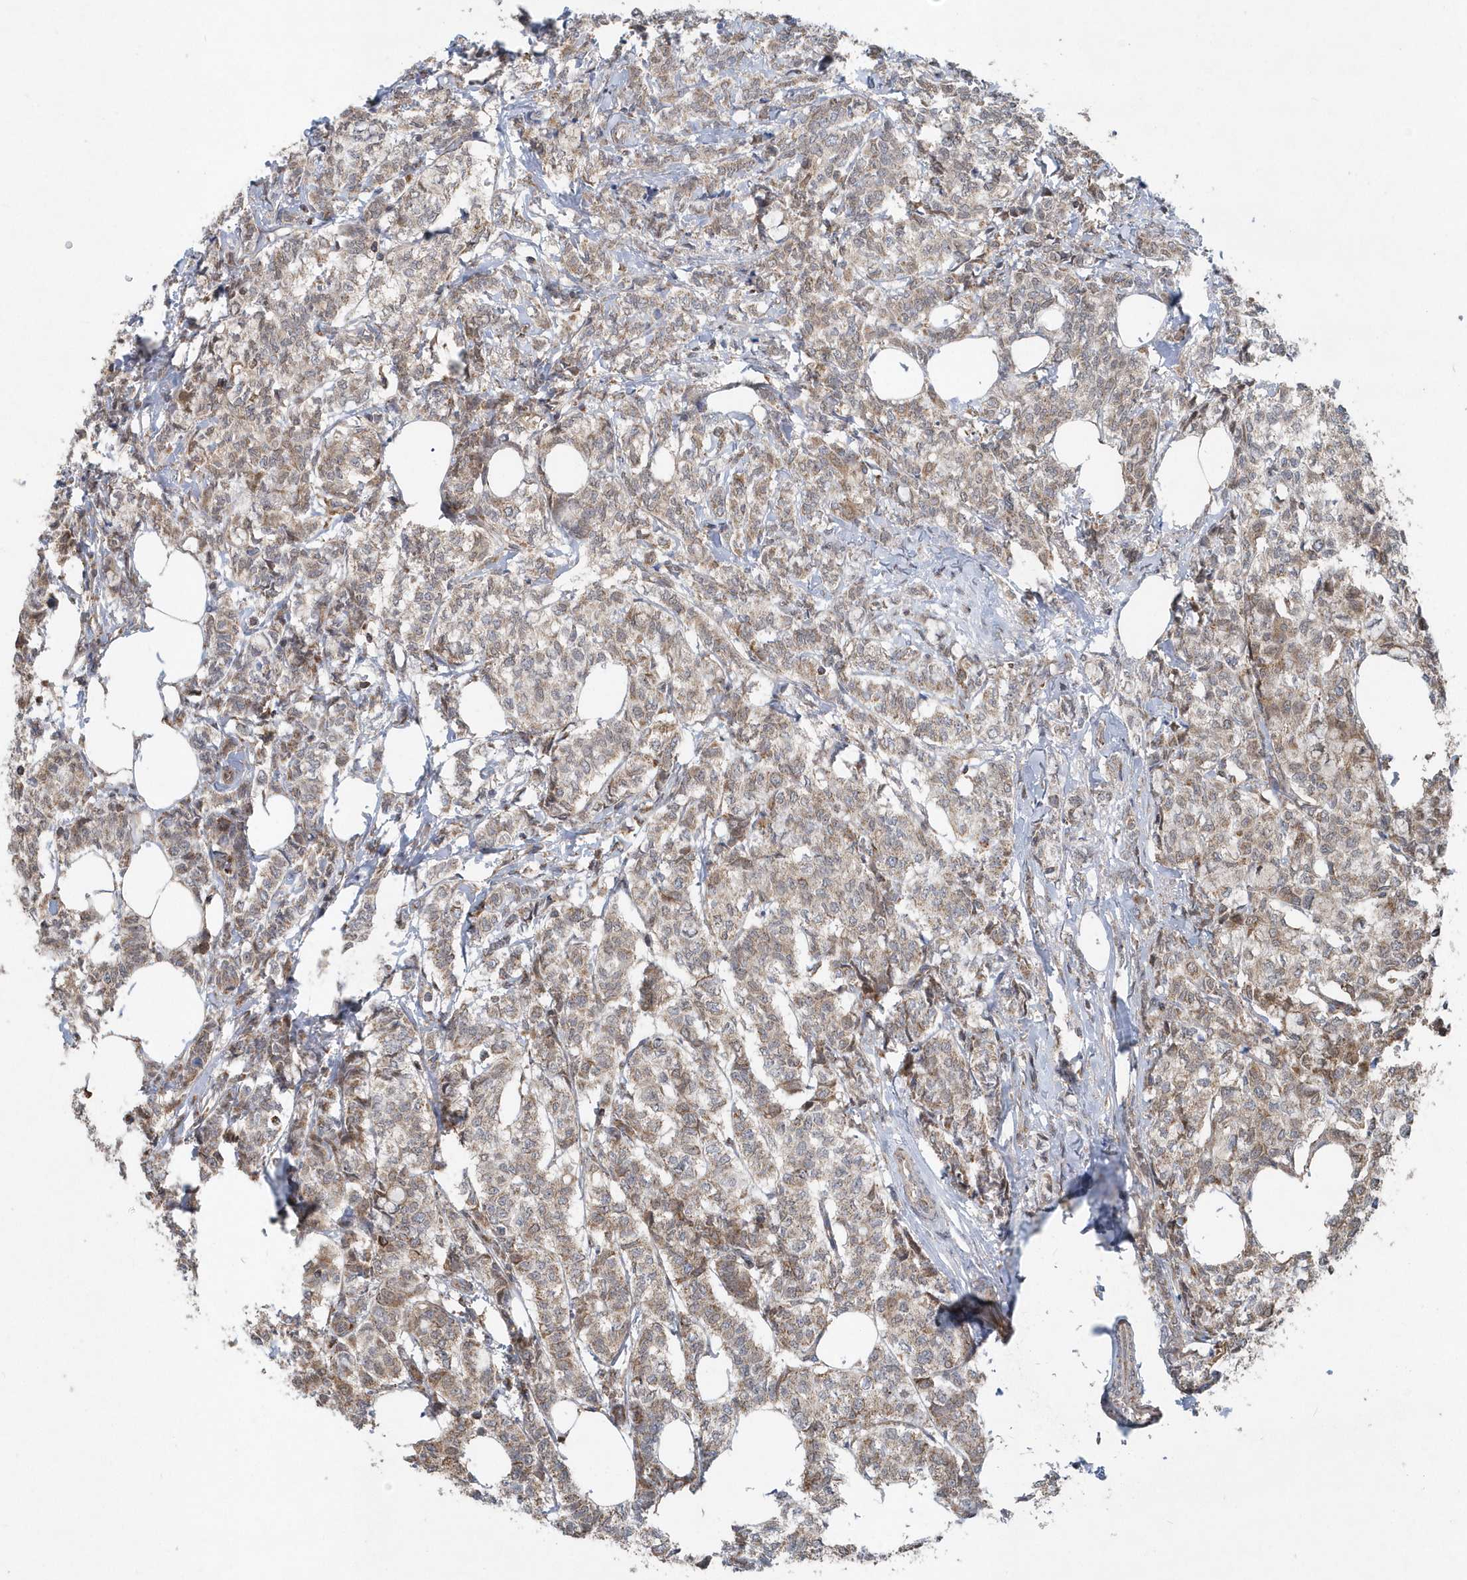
{"staining": {"intensity": "weak", "quantity": "25%-75%", "location": "cytoplasmic/membranous"}, "tissue": "breast cancer", "cell_type": "Tumor cells", "image_type": "cancer", "snomed": [{"axis": "morphology", "description": "Lobular carcinoma"}, {"axis": "topography", "description": "Breast"}], "caption": "DAB (3,3'-diaminobenzidine) immunohistochemical staining of lobular carcinoma (breast) shows weak cytoplasmic/membranous protein staining in approximately 25%-75% of tumor cells.", "gene": "PPP1R7", "patient": {"sex": "female", "age": 60}}